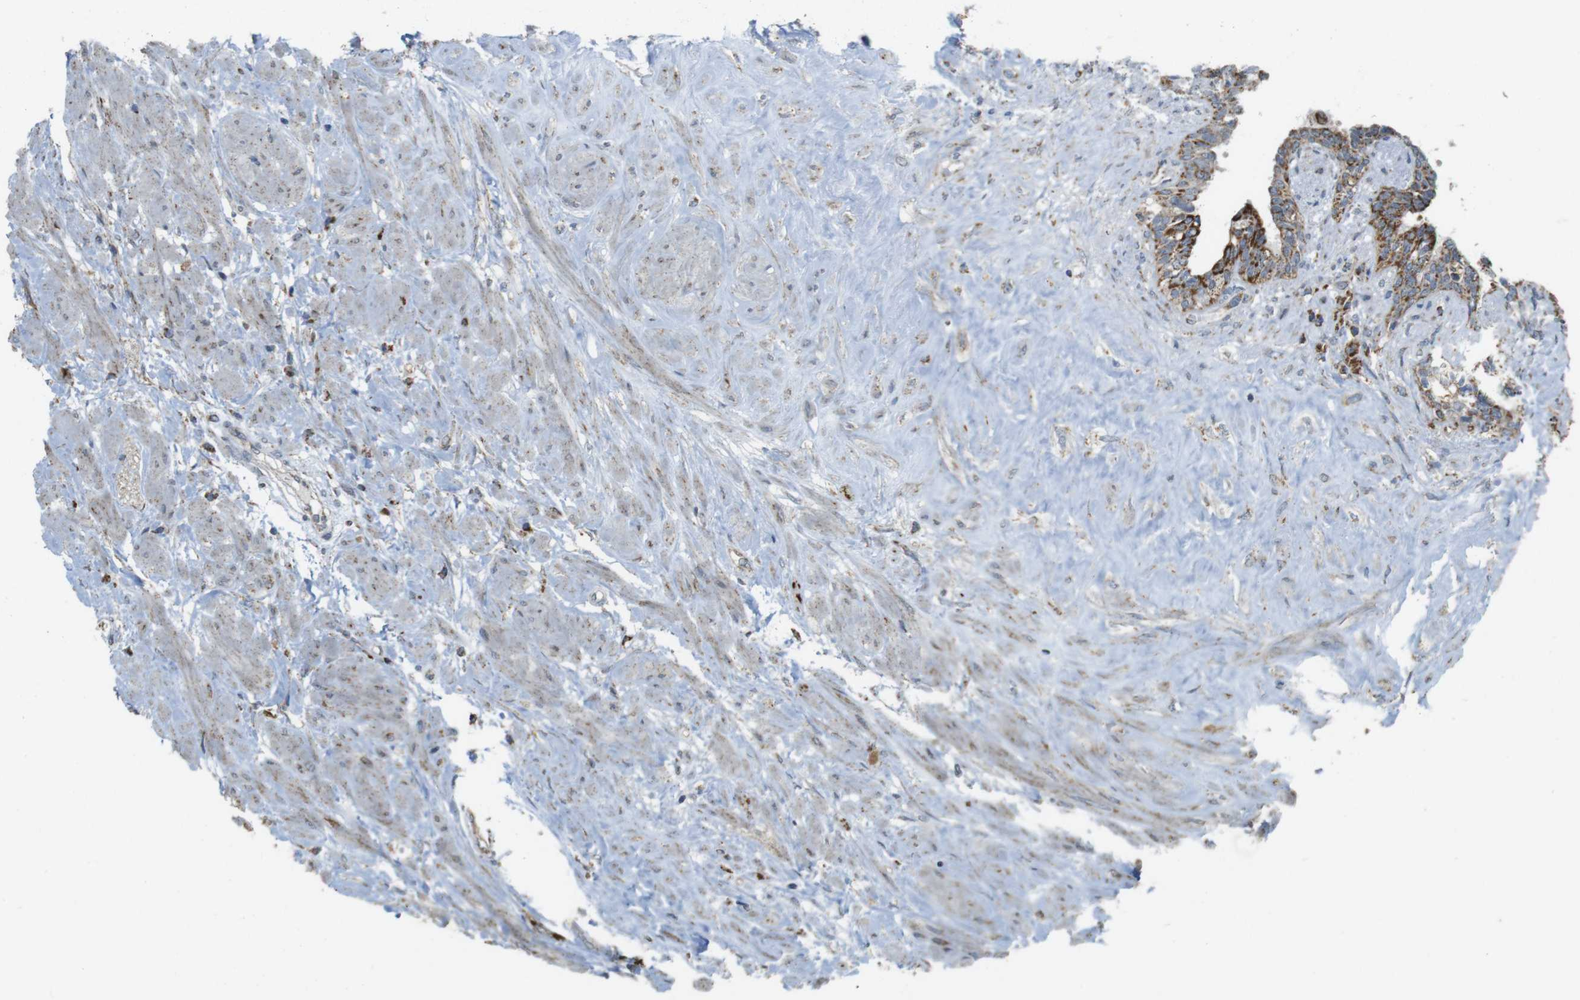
{"staining": {"intensity": "moderate", "quantity": "25%-75%", "location": "cytoplasmic/membranous"}, "tissue": "seminal vesicle", "cell_type": "Glandular cells", "image_type": "normal", "snomed": [{"axis": "morphology", "description": "Normal tissue, NOS"}, {"axis": "topography", "description": "Seminal veicle"}], "caption": "Seminal vesicle stained for a protein displays moderate cytoplasmic/membranous positivity in glandular cells. The staining is performed using DAB brown chromogen to label protein expression. The nuclei are counter-stained blue using hematoxylin.", "gene": "CALHM2", "patient": {"sex": "male", "age": 63}}